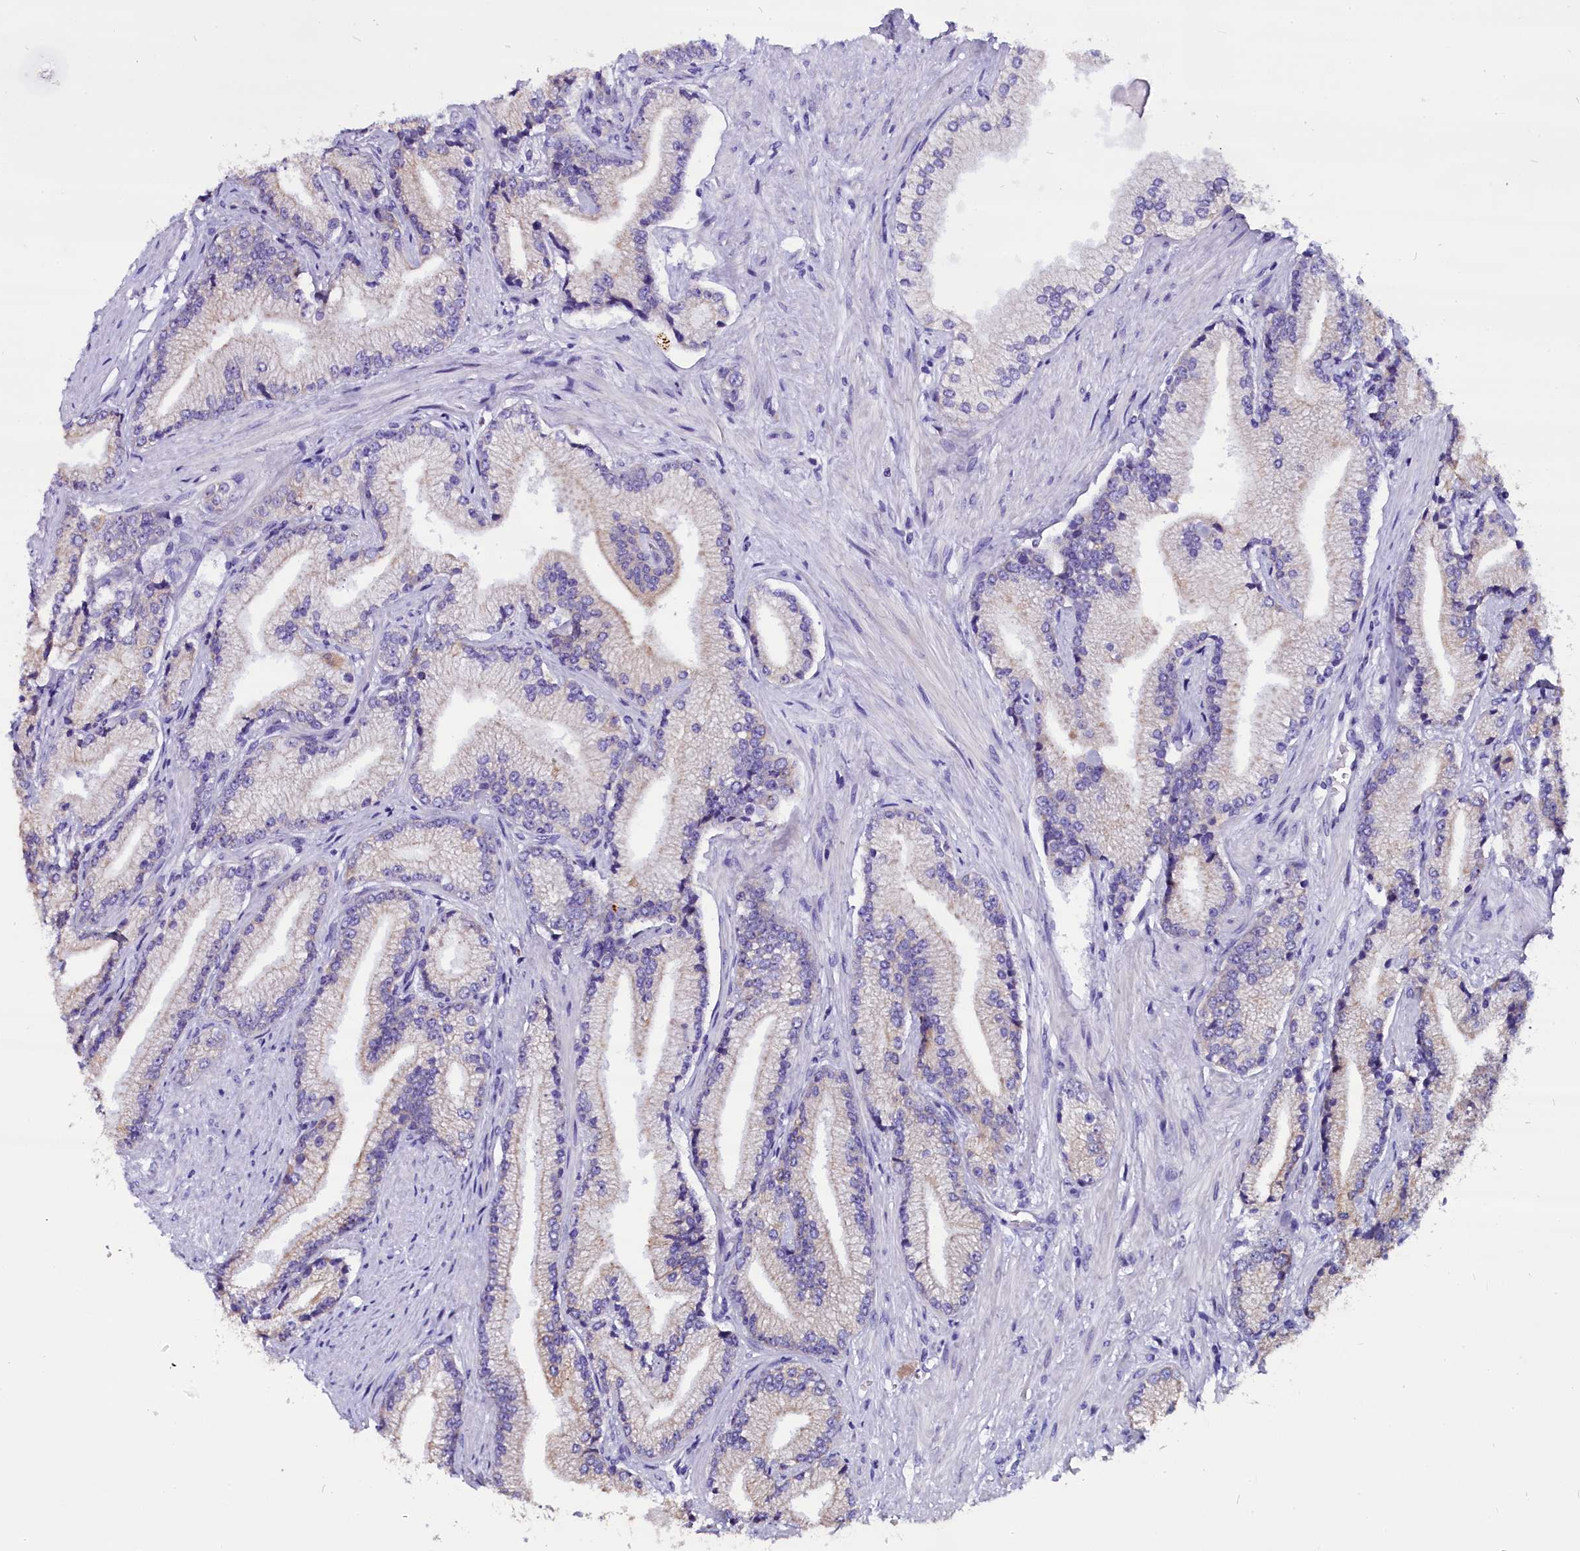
{"staining": {"intensity": "weak", "quantity": "25%-75%", "location": "cytoplasmic/membranous"}, "tissue": "prostate cancer", "cell_type": "Tumor cells", "image_type": "cancer", "snomed": [{"axis": "morphology", "description": "Adenocarcinoma, High grade"}, {"axis": "topography", "description": "Prostate"}], "caption": "Immunohistochemistry of prostate cancer (adenocarcinoma (high-grade)) shows low levels of weak cytoplasmic/membranous positivity in approximately 25%-75% of tumor cells.", "gene": "CEP170", "patient": {"sex": "male", "age": 67}}